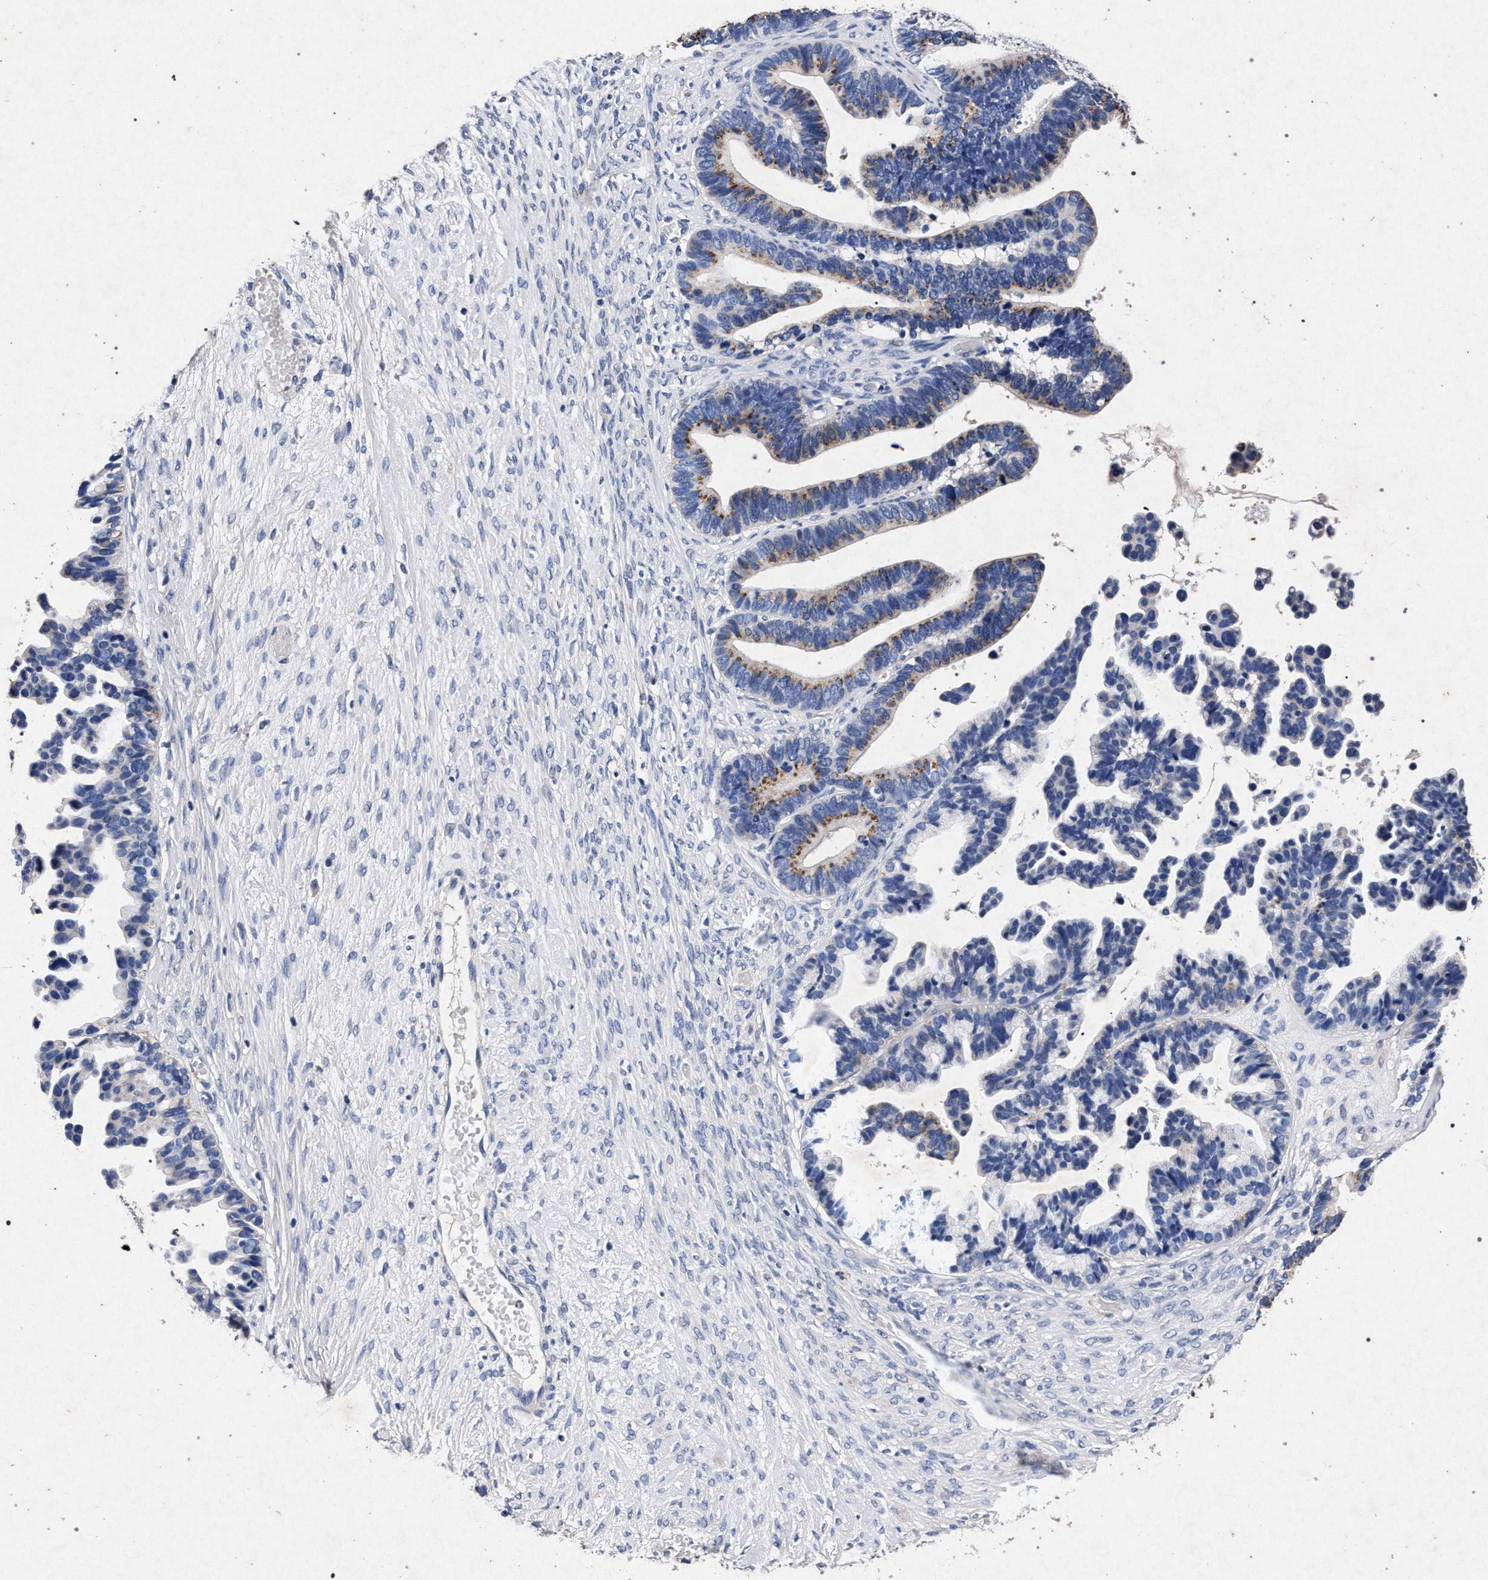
{"staining": {"intensity": "moderate", "quantity": "<25%", "location": "cytoplasmic/membranous"}, "tissue": "ovarian cancer", "cell_type": "Tumor cells", "image_type": "cancer", "snomed": [{"axis": "morphology", "description": "Cystadenocarcinoma, serous, NOS"}, {"axis": "topography", "description": "Ovary"}], "caption": "A low amount of moderate cytoplasmic/membranous staining is seen in approximately <25% of tumor cells in serous cystadenocarcinoma (ovarian) tissue.", "gene": "ATP1A2", "patient": {"sex": "female", "age": 56}}